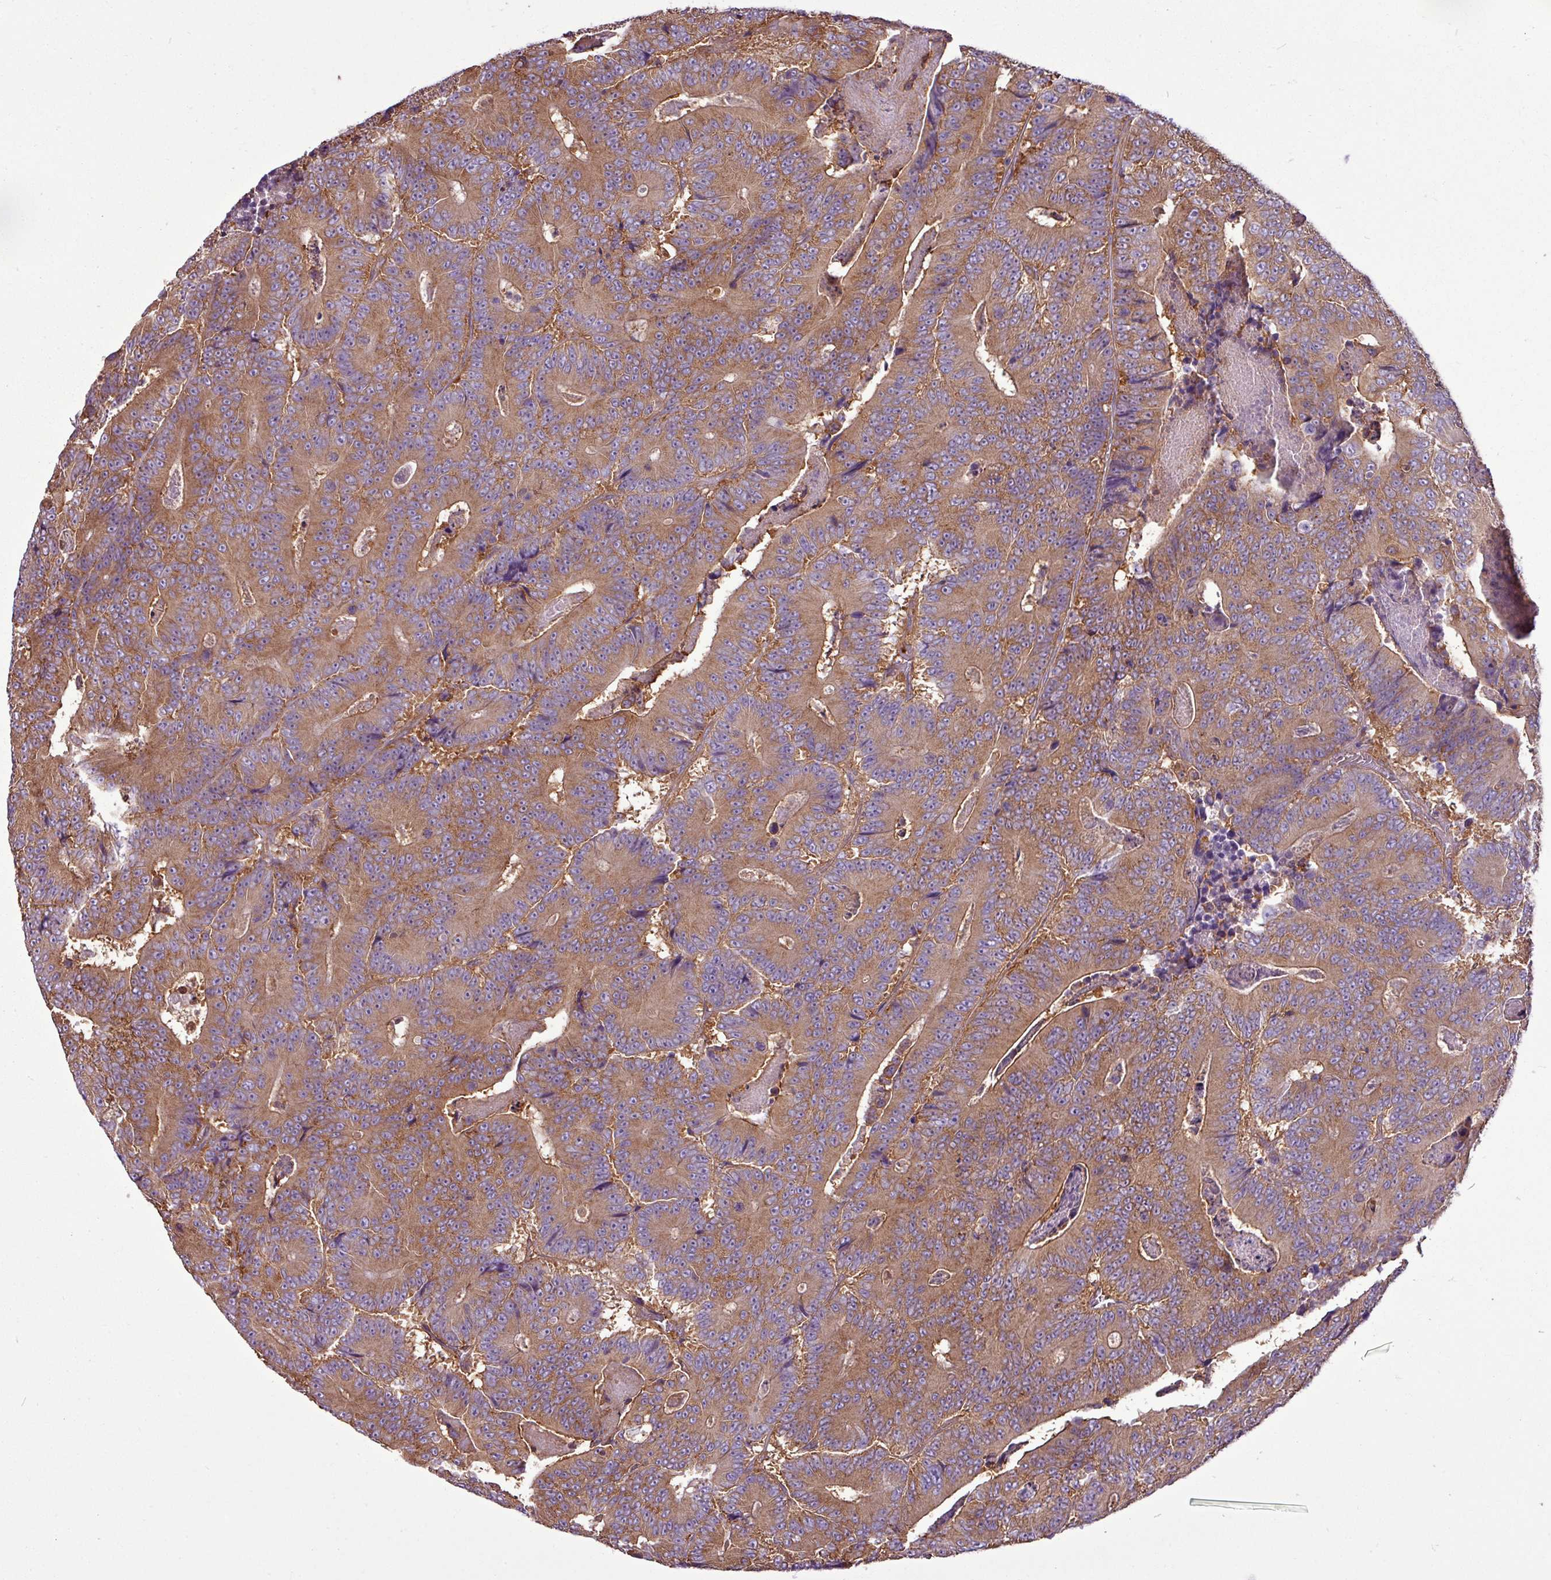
{"staining": {"intensity": "moderate", "quantity": ">75%", "location": "cytoplasmic/membranous"}, "tissue": "colorectal cancer", "cell_type": "Tumor cells", "image_type": "cancer", "snomed": [{"axis": "morphology", "description": "Adenocarcinoma, NOS"}, {"axis": "topography", "description": "Colon"}], "caption": "Immunohistochemical staining of human adenocarcinoma (colorectal) exhibits medium levels of moderate cytoplasmic/membranous staining in about >75% of tumor cells. Nuclei are stained in blue.", "gene": "PACSIN2", "patient": {"sex": "male", "age": 83}}